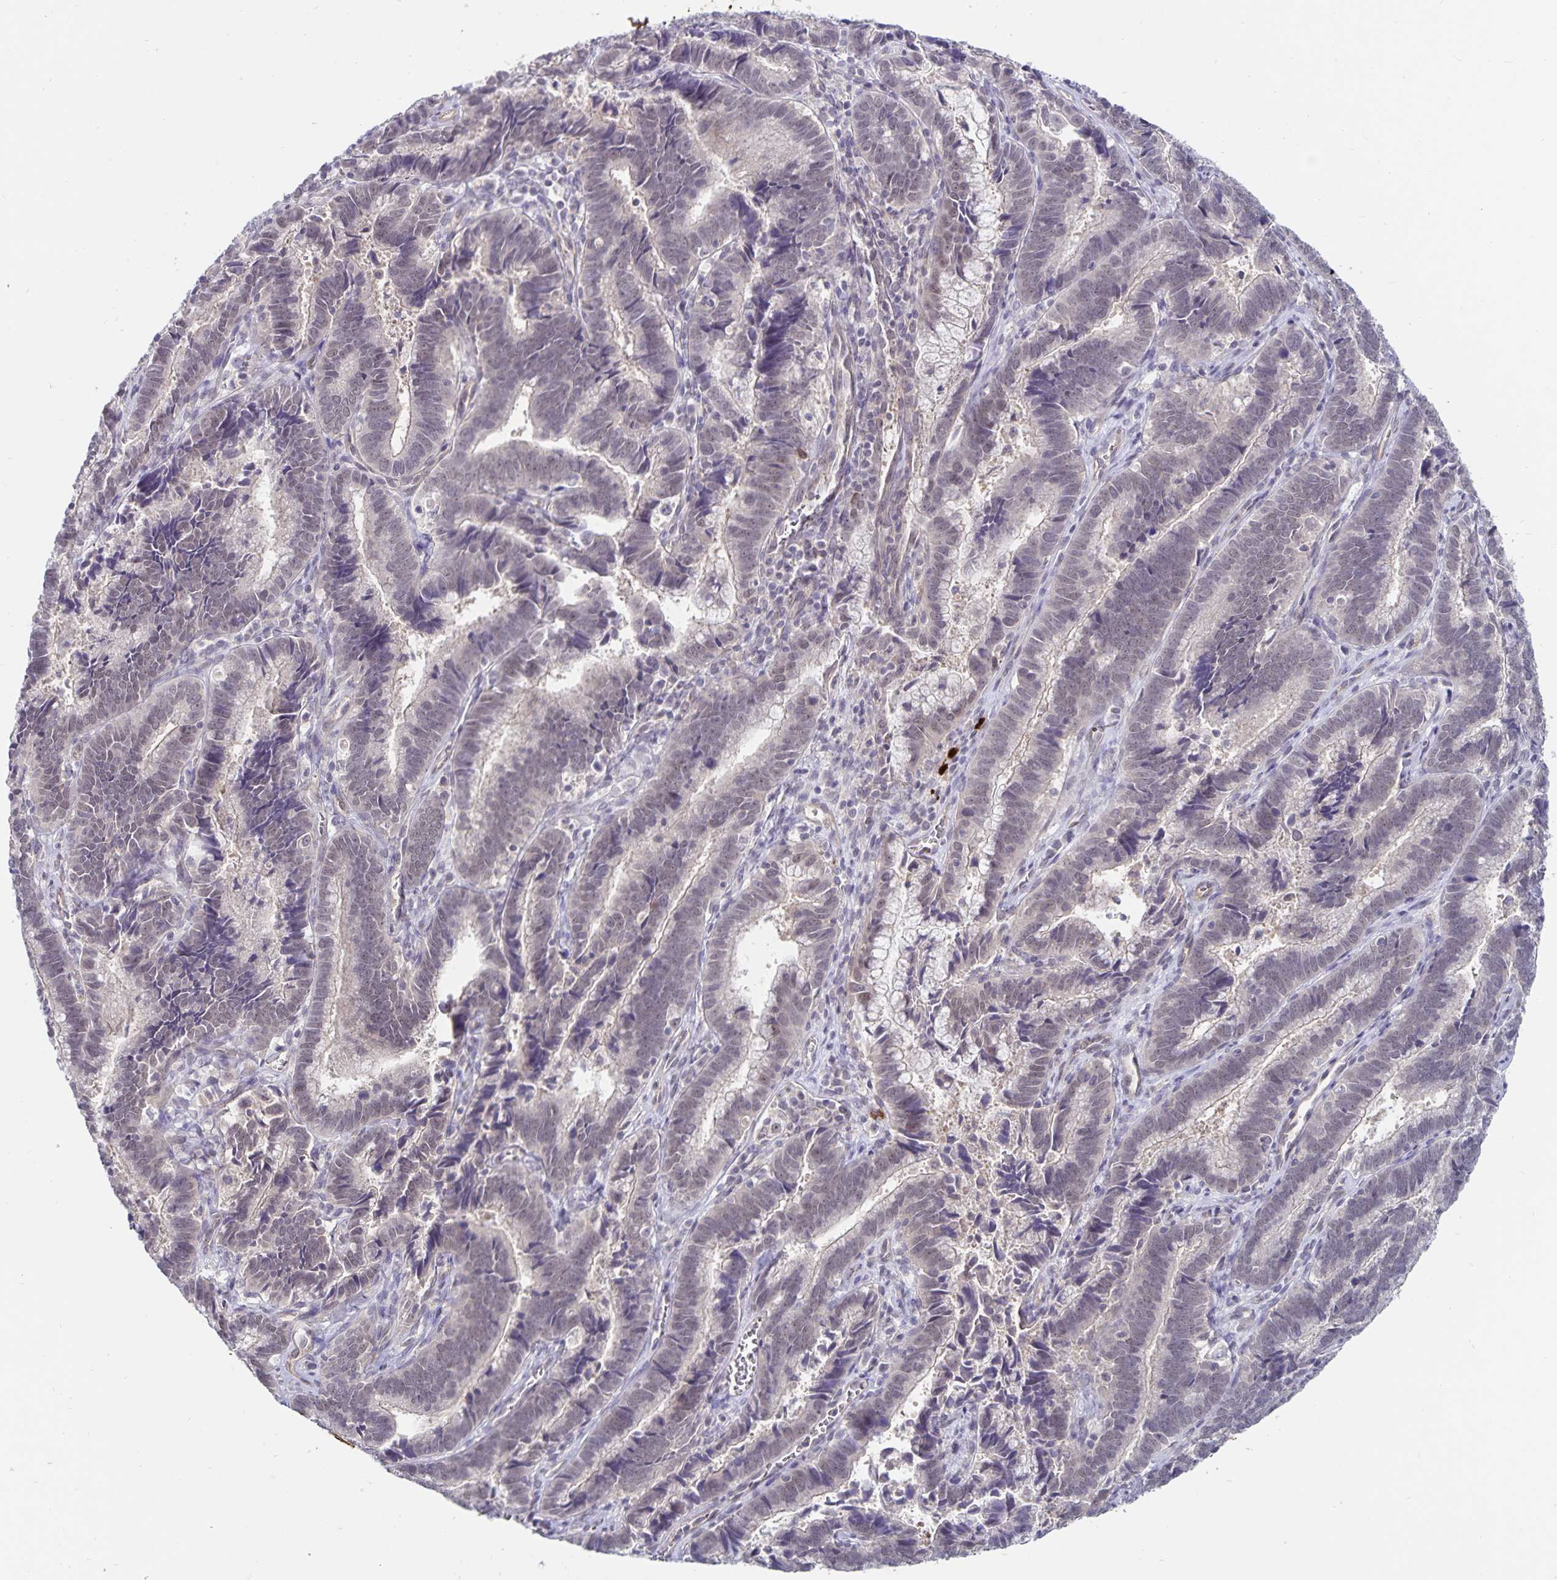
{"staining": {"intensity": "weak", "quantity": "25%-75%", "location": "cytoplasmic/membranous"}, "tissue": "cervical cancer", "cell_type": "Tumor cells", "image_type": "cancer", "snomed": [{"axis": "morphology", "description": "Adenocarcinoma, NOS"}, {"axis": "topography", "description": "Cervix"}], "caption": "Tumor cells exhibit weak cytoplasmic/membranous positivity in about 25%-75% of cells in adenocarcinoma (cervical).", "gene": "CDKN2B", "patient": {"sex": "female", "age": 61}}